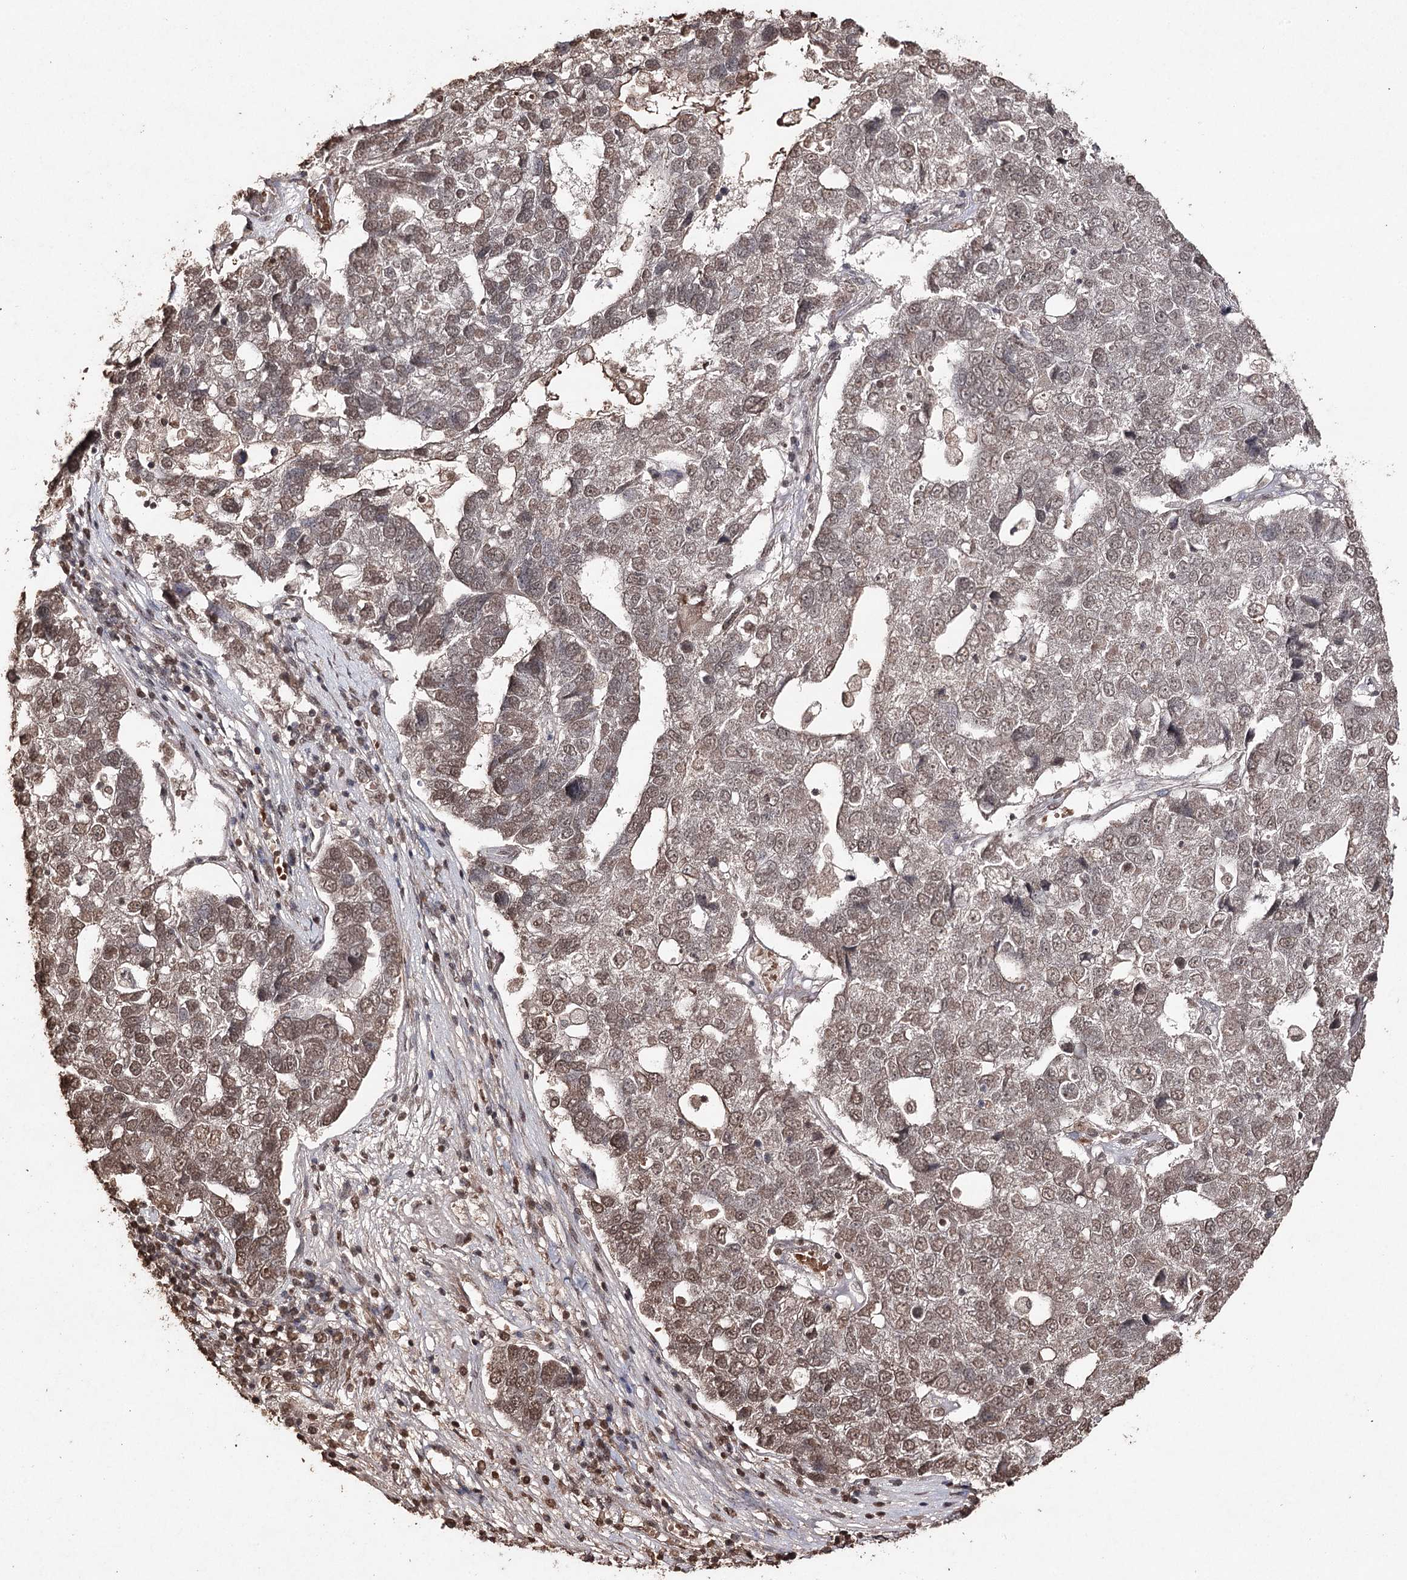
{"staining": {"intensity": "moderate", "quantity": "25%-75%", "location": "nuclear"}, "tissue": "pancreatic cancer", "cell_type": "Tumor cells", "image_type": "cancer", "snomed": [{"axis": "morphology", "description": "Adenocarcinoma, NOS"}, {"axis": "topography", "description": "Pancreas"}], "caption": "Immunohistochemistry (IHC) (DAB) staining of human pancreatic cancer demonstrates moderate nuclear protein expression in approximately 25%-75% of tumor cells. (DAB IHC with brightfield microscopy, high magnification).", "gene": "ATG14", "patient": {"sex": "female", "age": 61}}